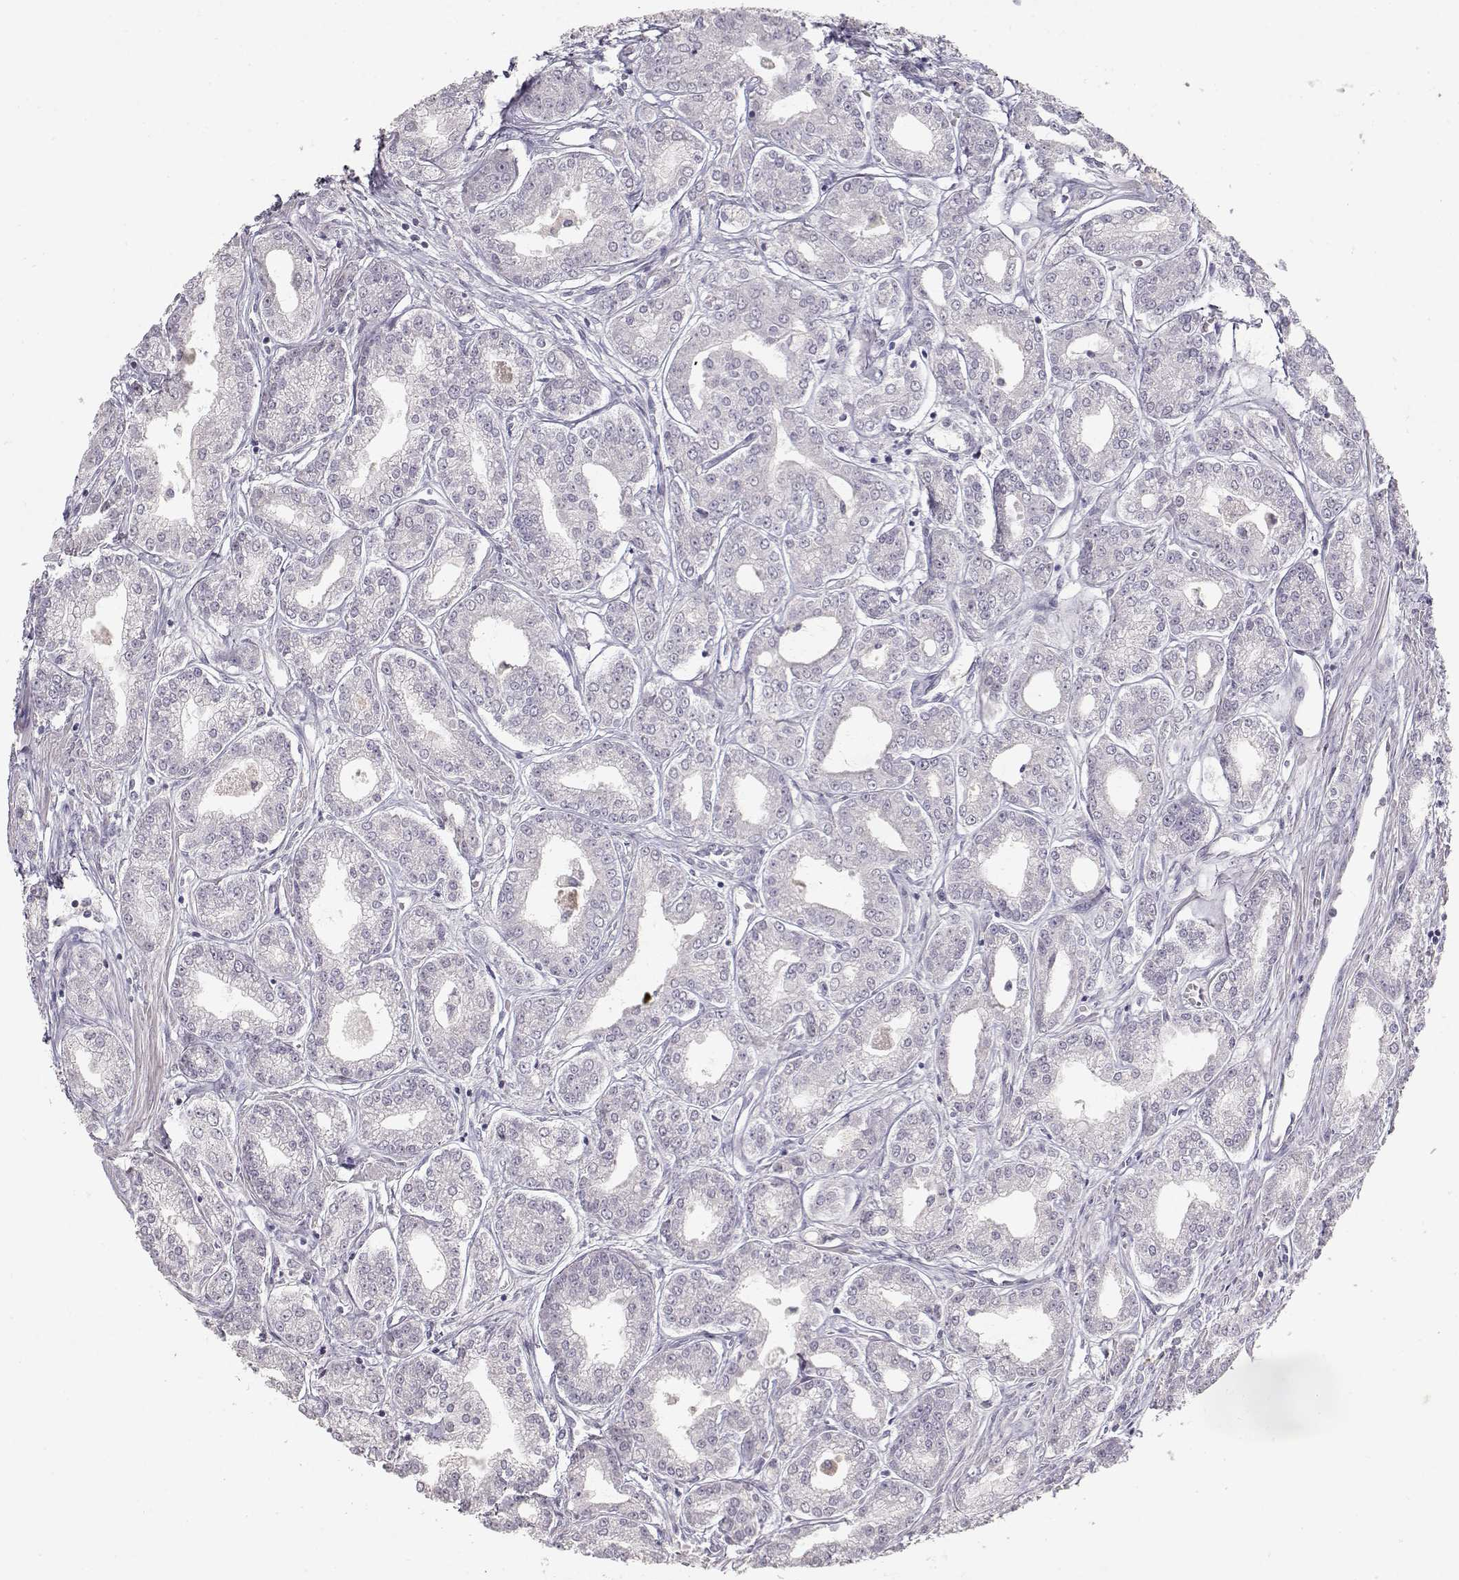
{"staining": {"intensity": "negative", "quantity": "none", "location": "none"}, "tissue": "prostate cancer", "cell_type": "Tumor cells", "image_type": "cancer", "snomed": [{"axis": "morphology", "description": "Adenocarcinoma, NOS"}, {"axis": "topography", "description": "Prostate"}], "caption": "Tumor cells show no significant expression in prostate cancer.", "gene": "TPH2", "patient": {"sex": "male", "age": 71}}